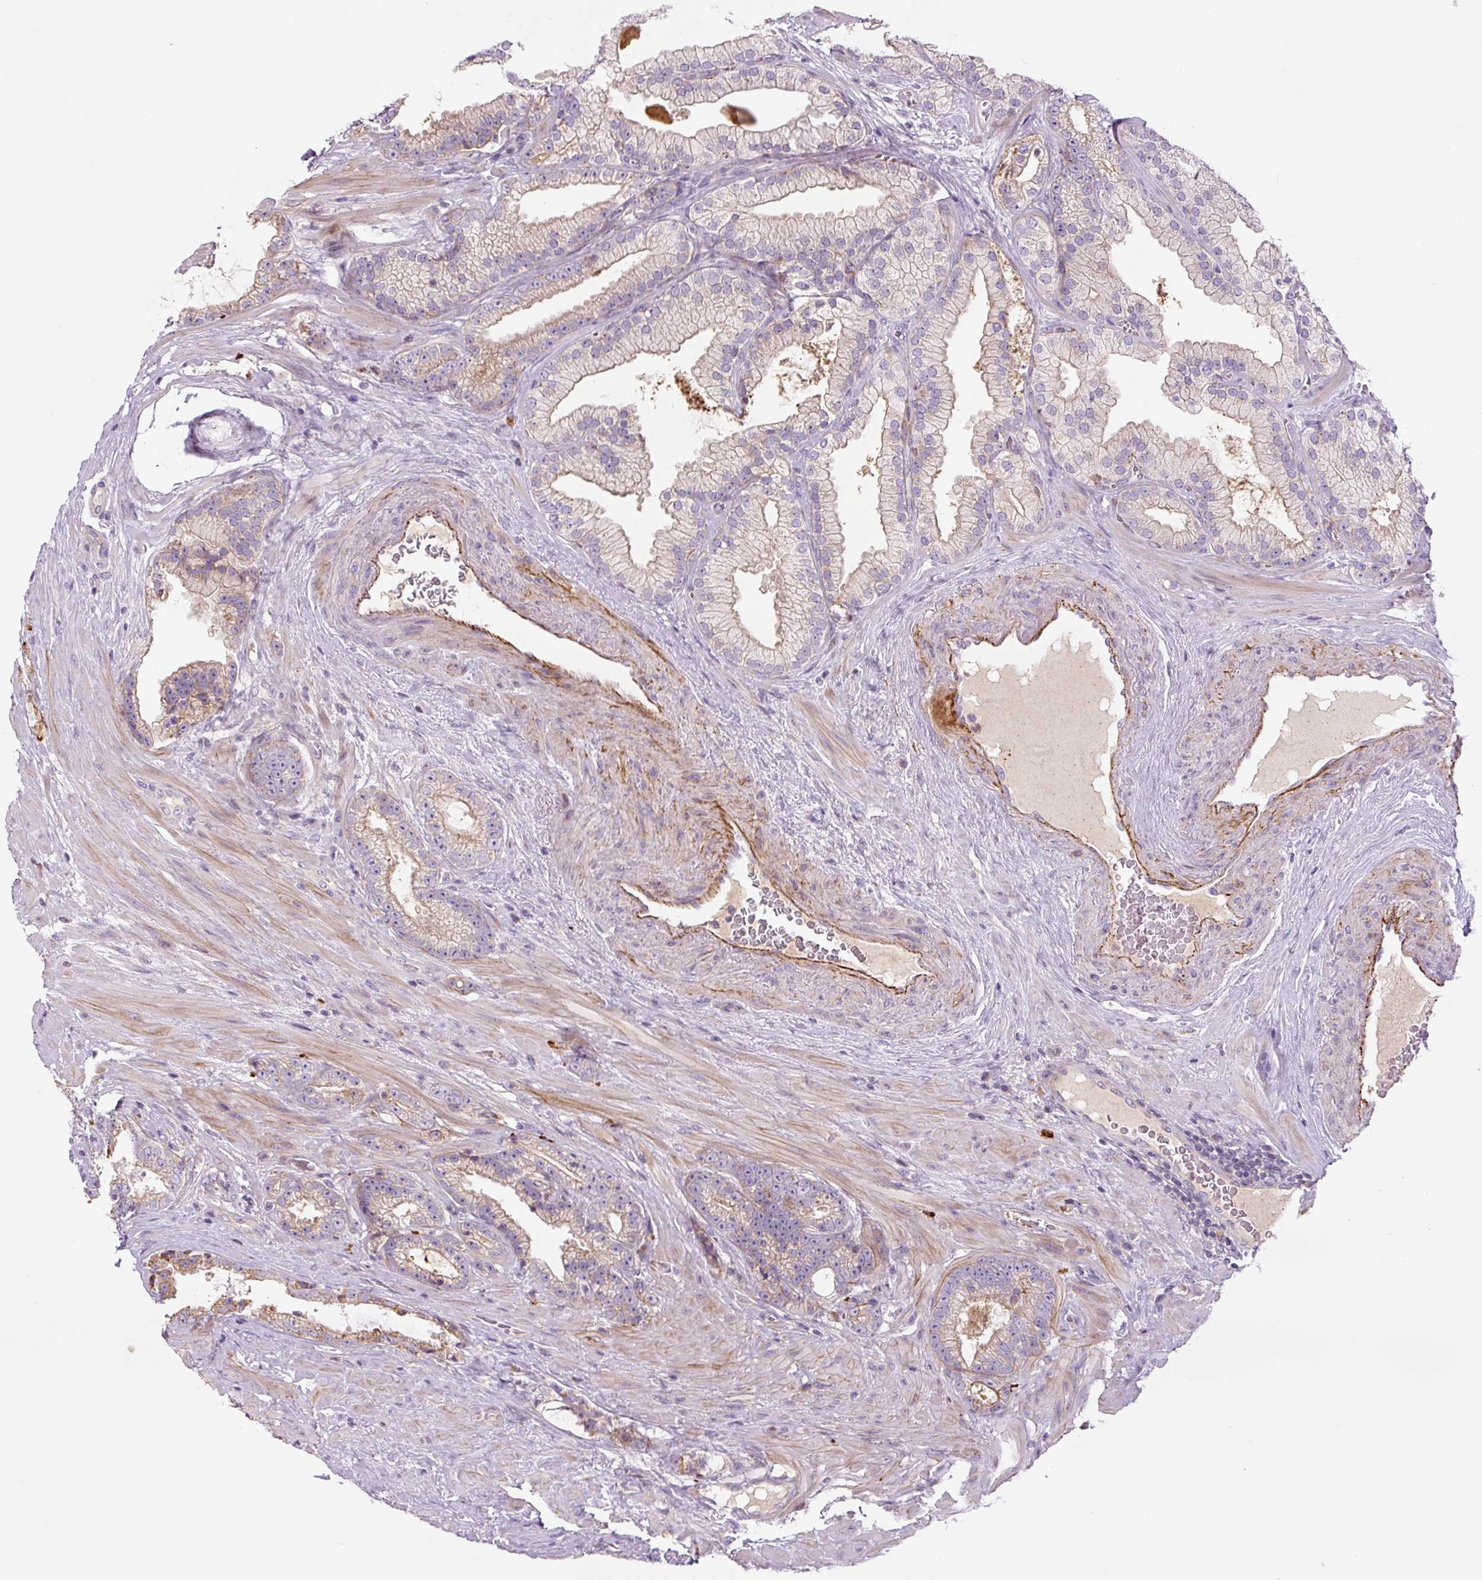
{"staining": {"intensity": "weak", "quantity": ">75%", "location": "cytoplasmic/membranous"}, "tissue": "prostate cancer", "cell_type": "Tumor cells", "image_type": "cancer", "snomed": [{"axis": "morphology", "description": "Adenocarcinoma, High grade"}, {"axis": "topography", "description": "Prostate"}], "caption": "A photomicrograph of prostate cancer stained for a protein demonstrates weak cytoplasmic/membranous brown staining in tumor cells. (Stains: DAB in brown, nuclei in blue, Microscopy: brightfield microscopy at high magnification).", "gene": "CCNI2", "patient": {"sex": "male", "age": 68}}